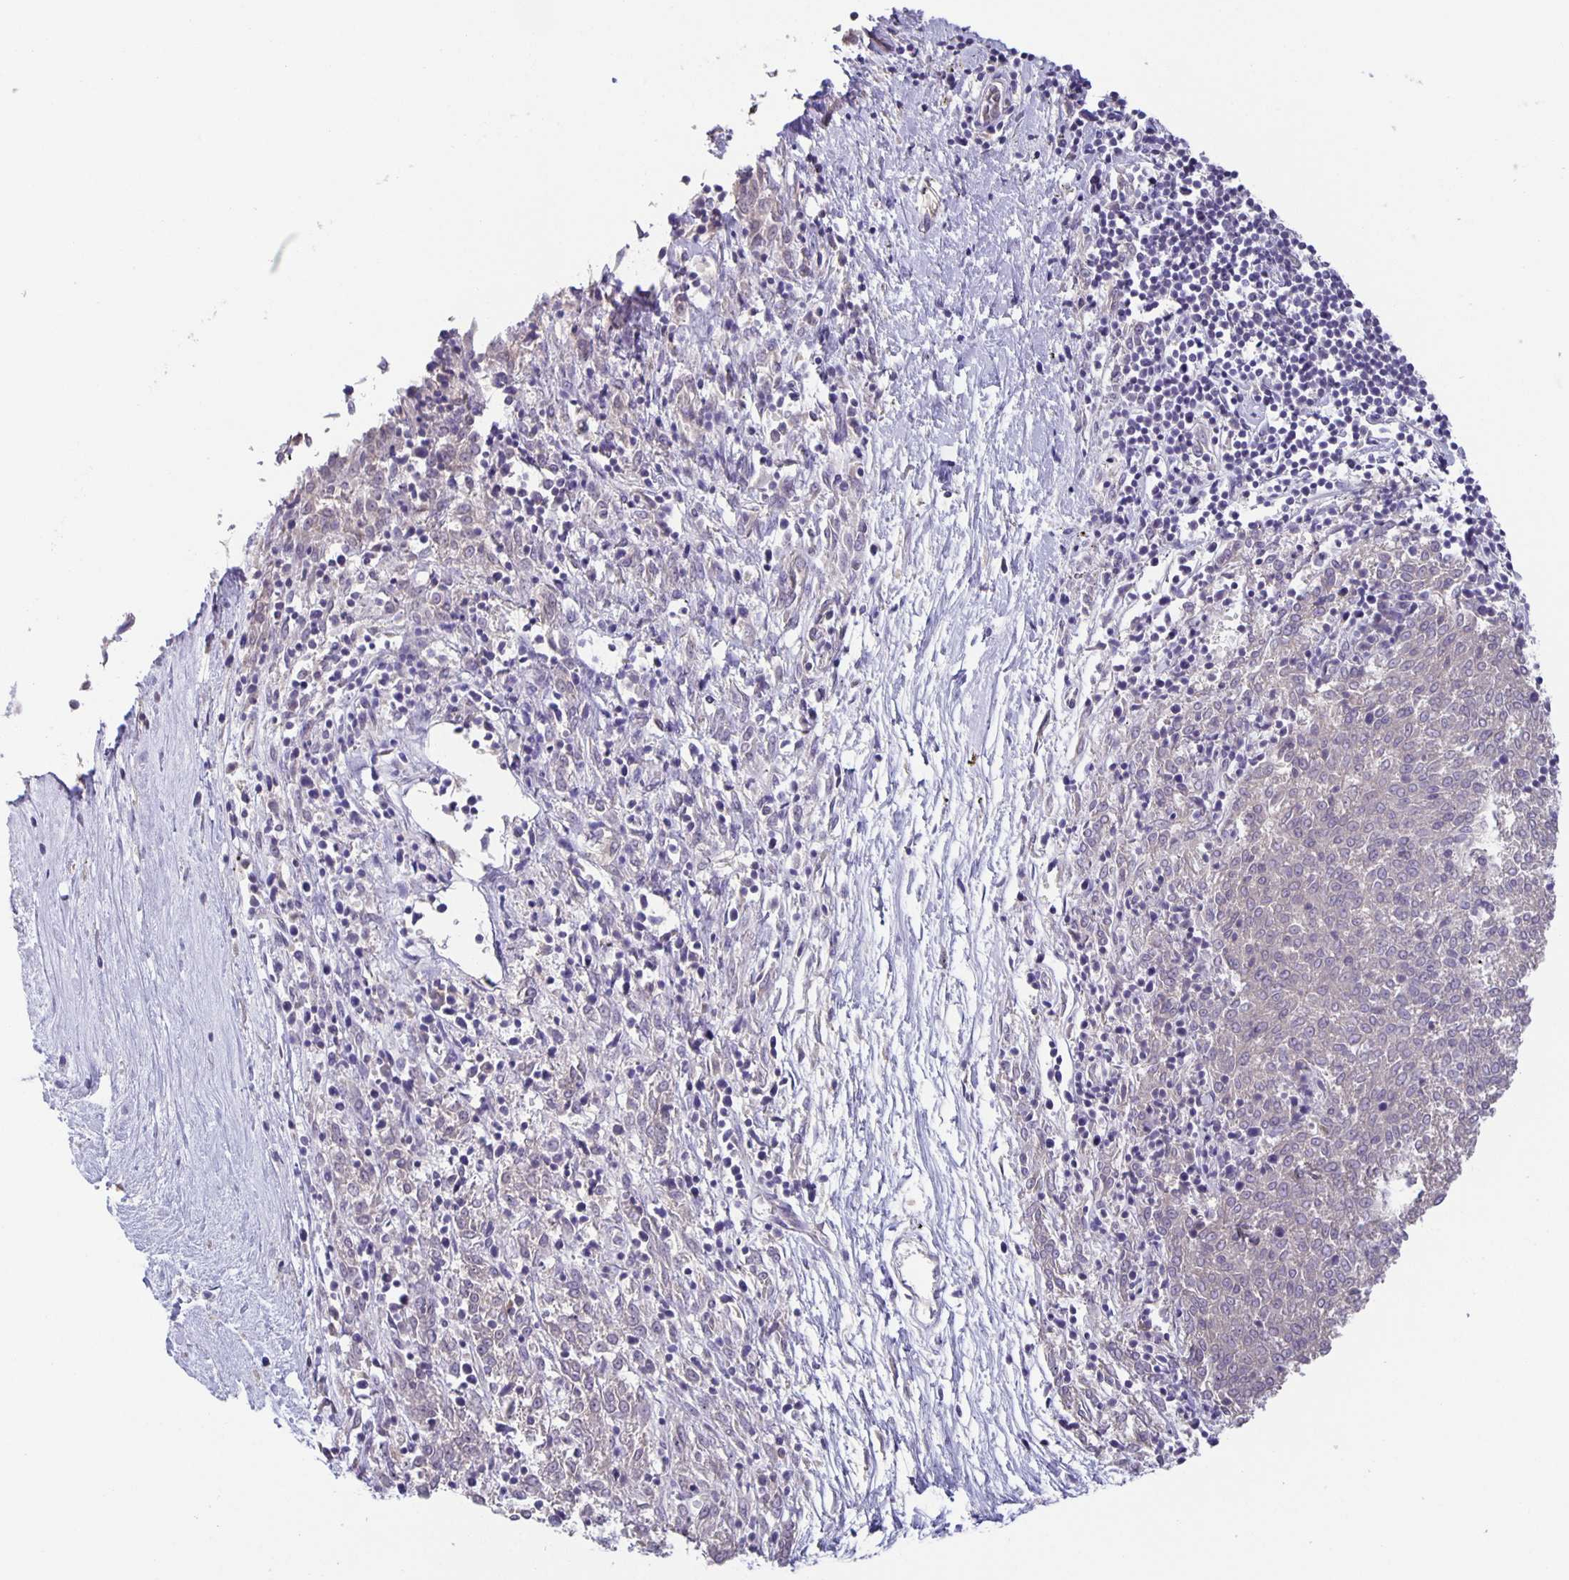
{"staining": {"intensity": "negative", "quantity": "none", "location": "none"}, "tissue": "melanoma", "cell_type": "Tumor cells", "image_type": "cancer", "snomed": [{"axis": "morphology", "description": "Malignant melanoma, NOS"}, {"axis": "topography", "description": "Skin"}], "caption": "Tumor cells show no significant protein staining in malignant melanoma.", "gene": "PTPN3", "patient": {"sex": "female", "age": 72}}